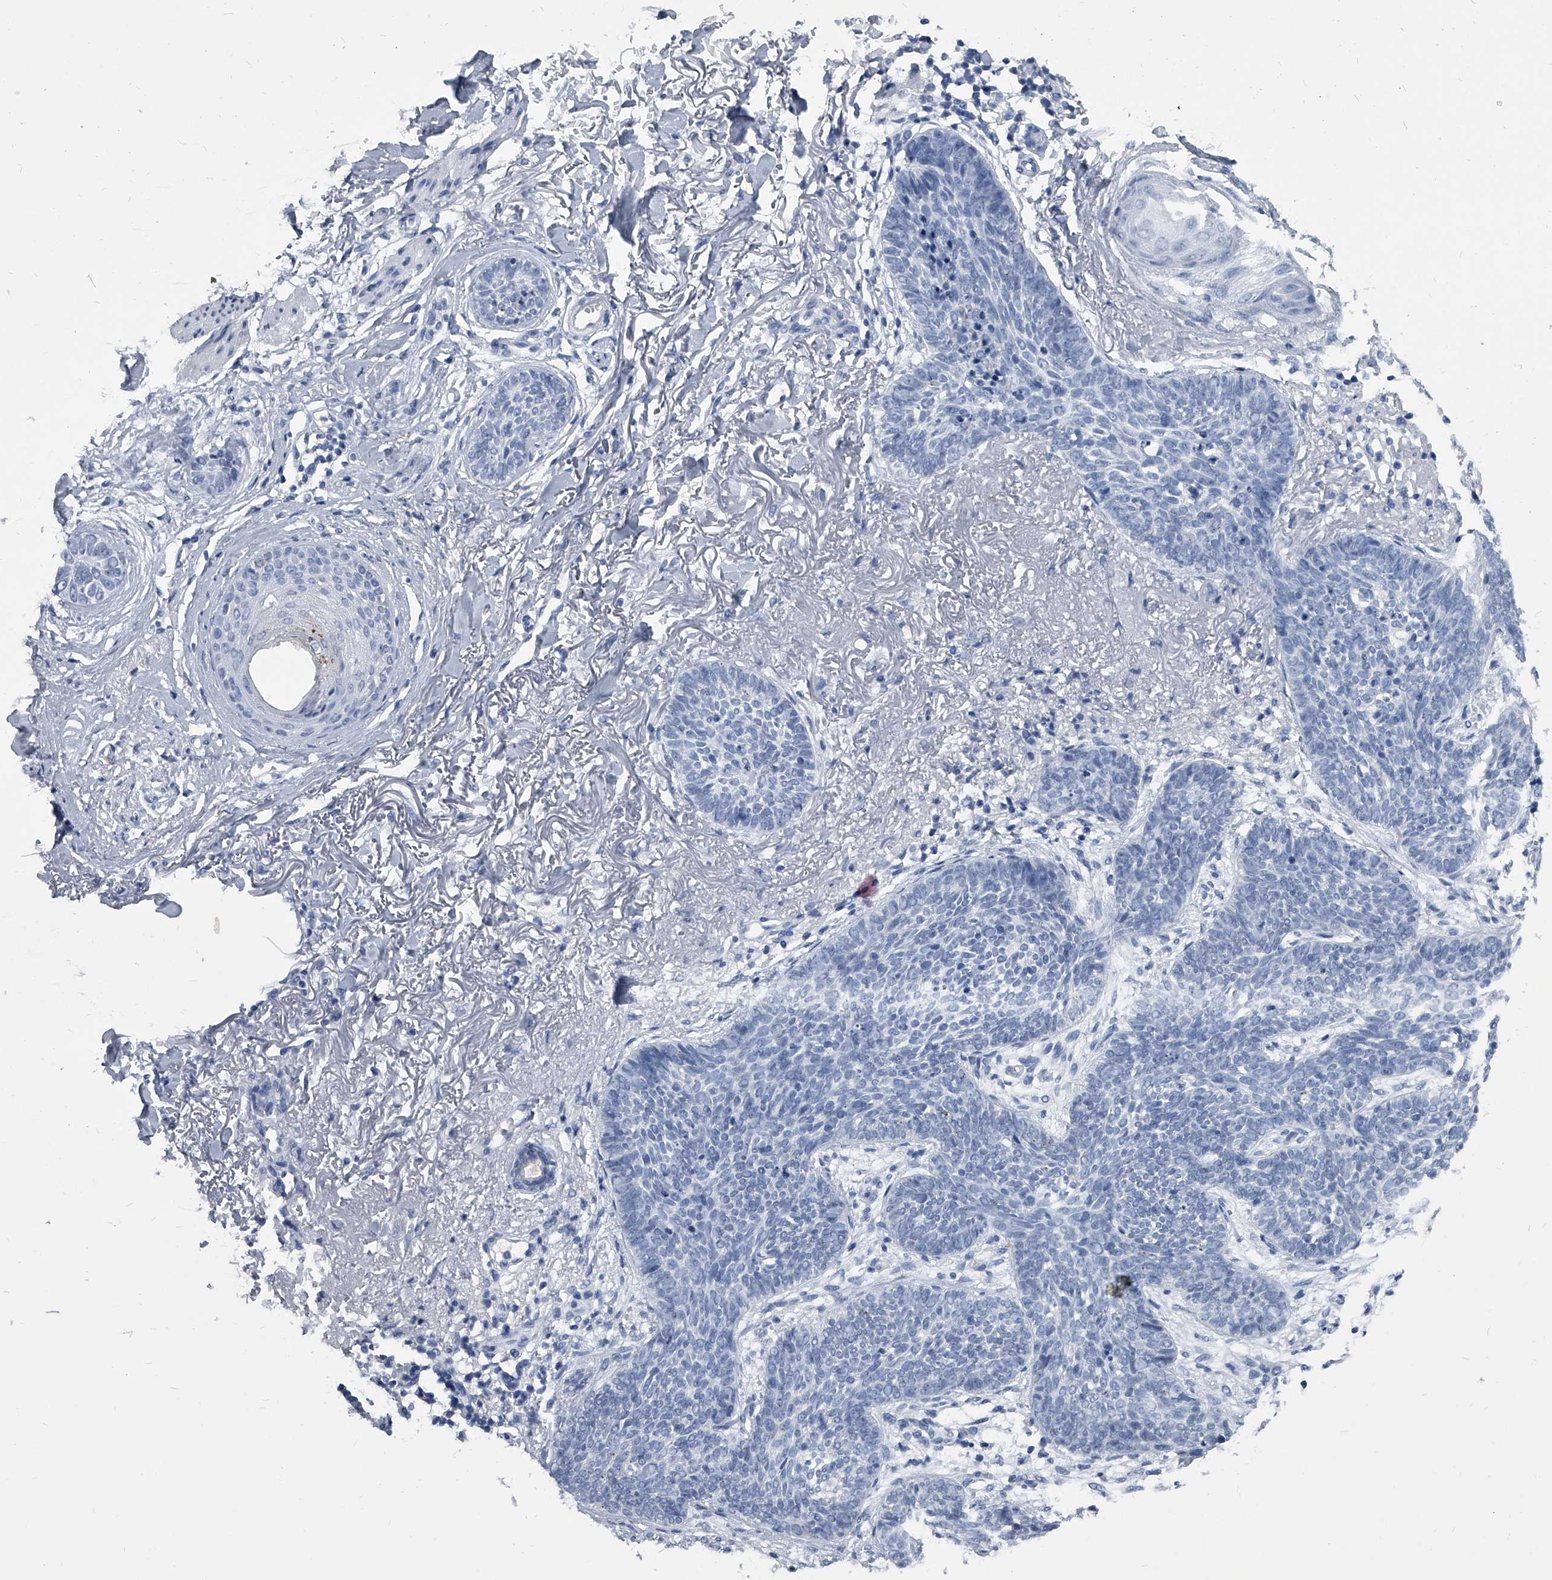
{"staining": {"intensity": "negative", "quantity": "none", "location": "none"}, "tissue": "skin cancer", "cell_type": "Tumor cells", "image_type": "cancer", "snomed": [{"axis": "morphology", "description": "Basal cell carcinoma"}, {"axis": "topography", "description": "Skin"}], "caption": "Tumor cells show no significant protein expression in basal cell carcinoma (skin).", "gene": "BCAS1", "patient": {"sex": "female", "age": 70}}